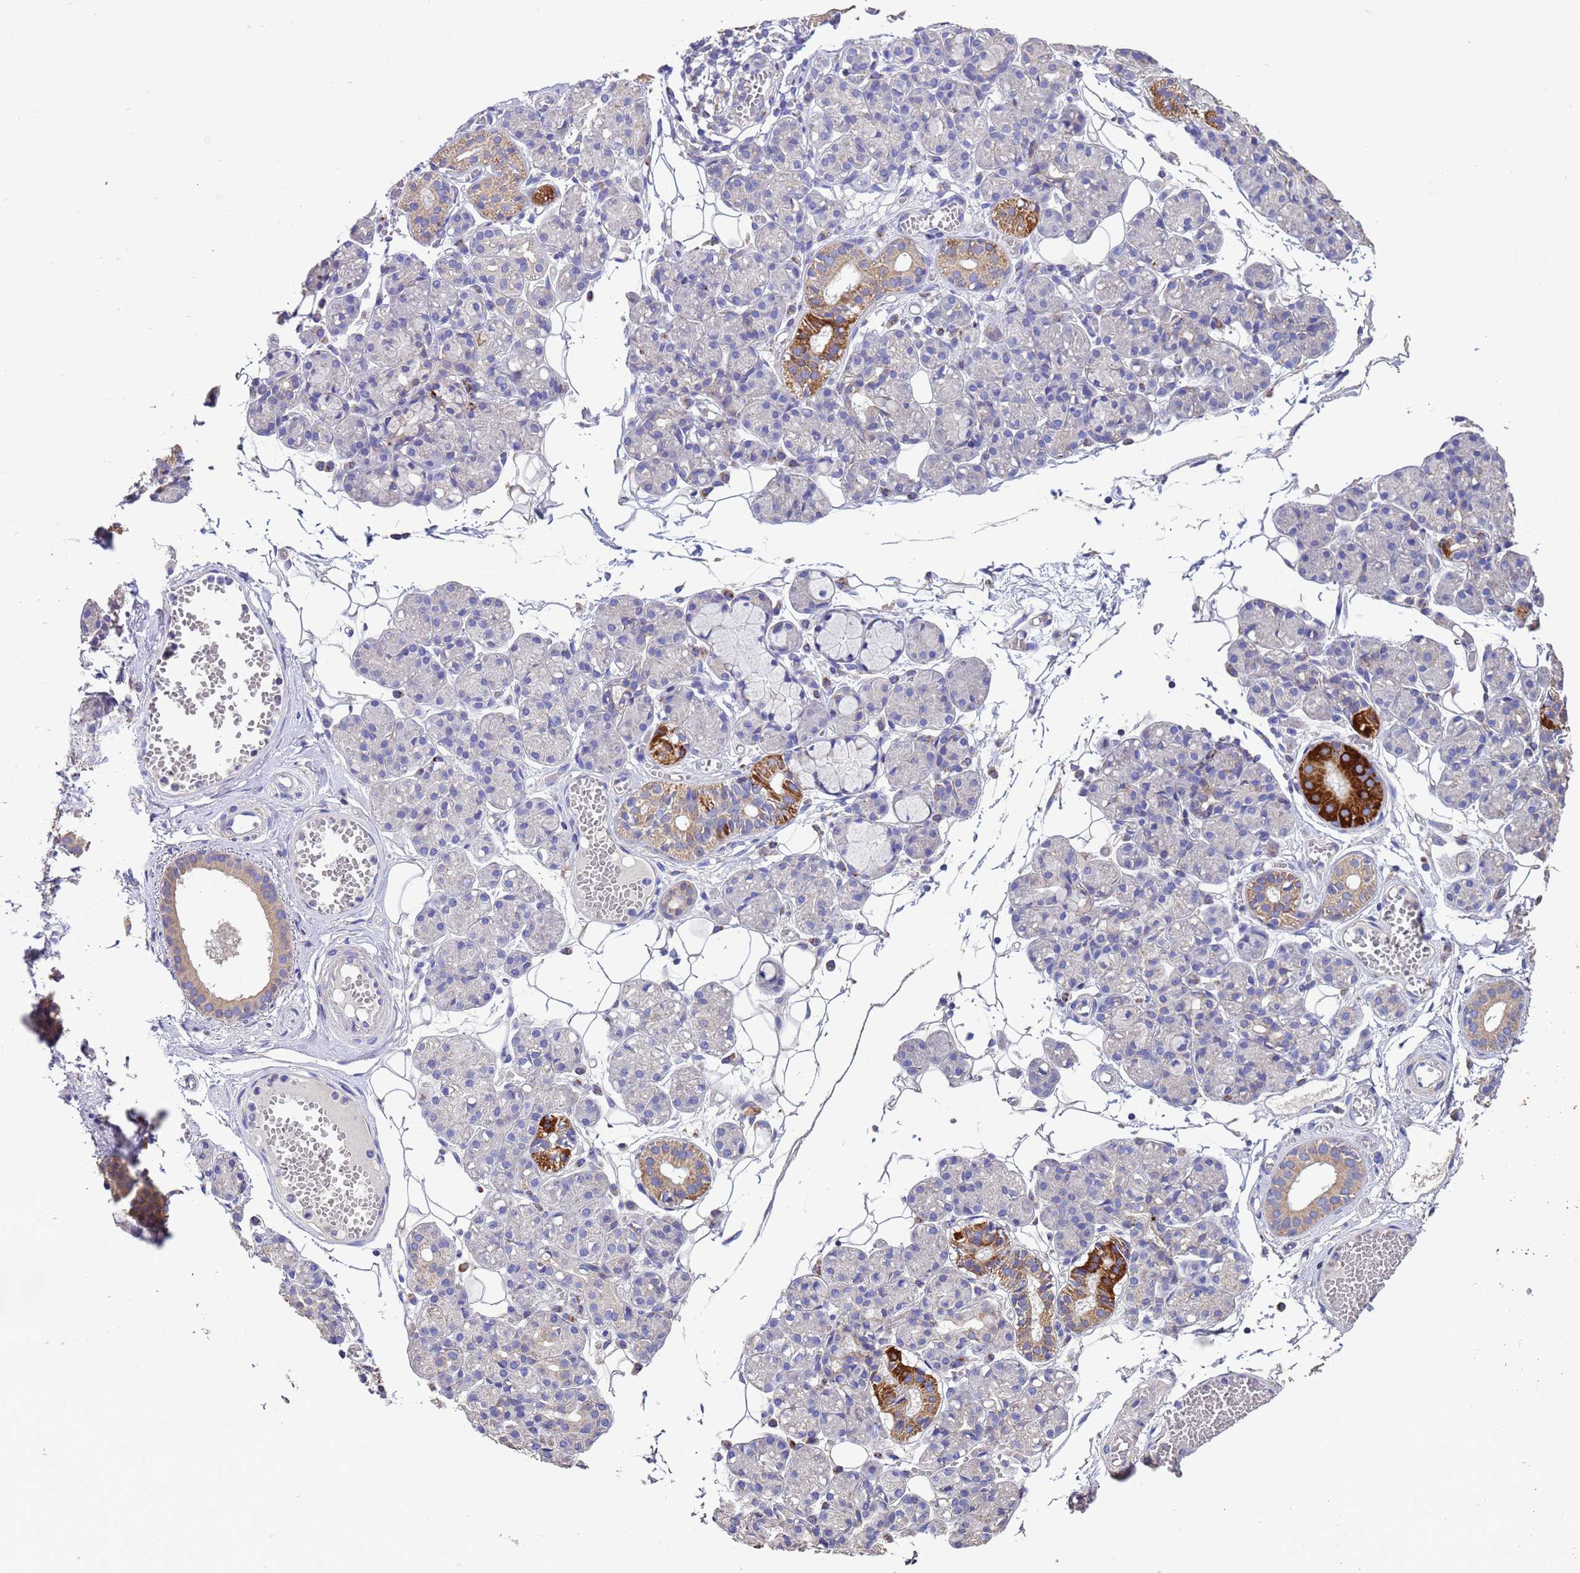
{"staining": {"intensity": "strong", "quantity": "<25%", "location": "cytoplasmic/membranous"}, "tissue": "salivary gland", "cell_type": "Glandular cells", "image_type": "normal", "snomed": [{"axis": "morphology", "description": "Normal tissue, NOS"}, {"axis": "topography", "description": "Salivary gland"}], "caption": "About <25% of glandular cells in benign human salivary gland show strong cytoplasmic/membranous protein expression as visualized by brown immunohistochemical staining.", "gene": "ZNFX1", "patient": {"sex": "male", "age": 63}}